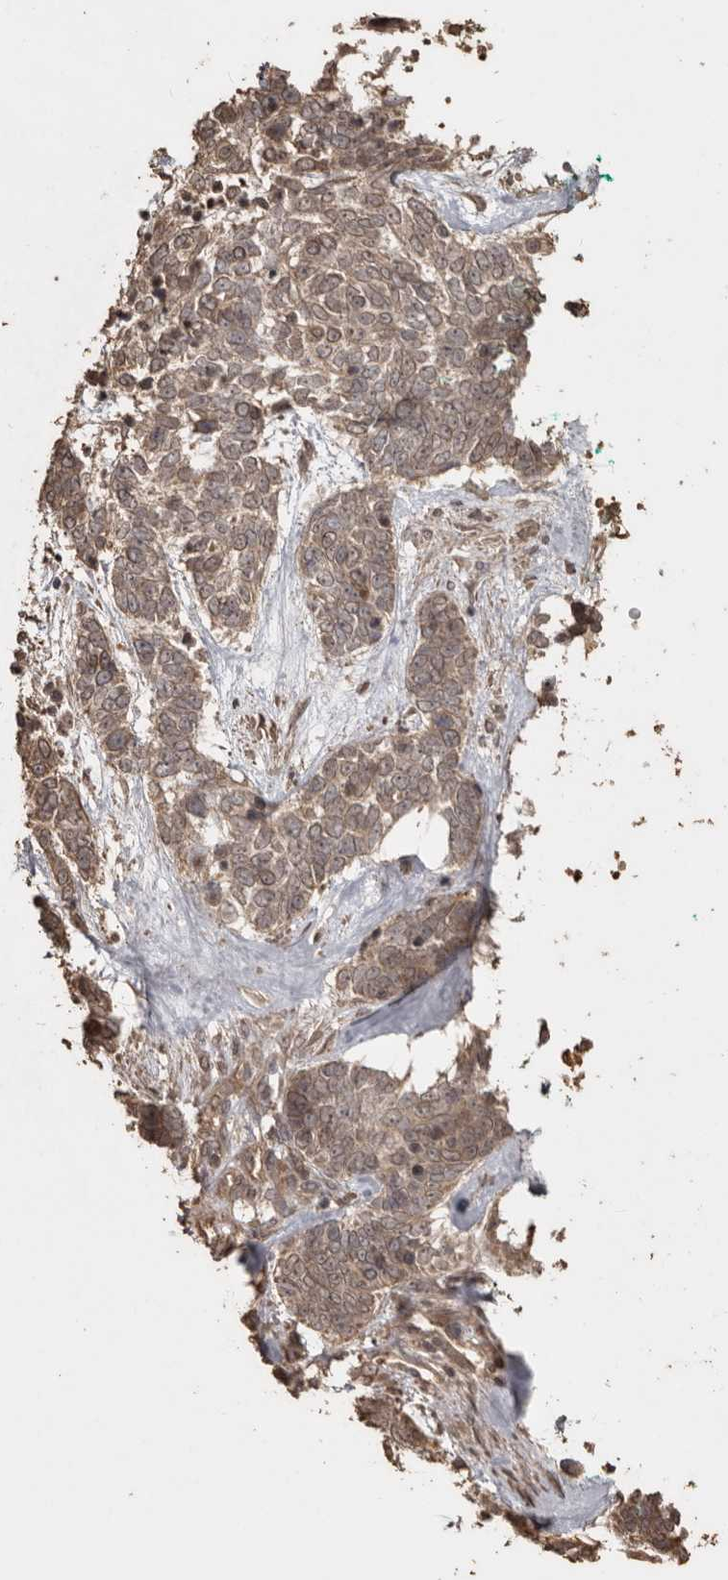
{"staining": {"intensity": "weak", "quantity": ">75%", "location": "cytoplasmic/membranous,nuclear"}, "tissue": "skin cancer", "cell_type": "Tumor cells", "image_type": "cancer", "snomed": [{"axis": "morphology", "description": "Basal cell carcinoma"}, {"axis": "topography", "description": "Skin"}], "caption": "Immunohistochemical staining of human skin cancer (basal cell carcinoma) exhibits weak cytoplasmic/membranous and nuclear protein expression in approximately >75% of tumor cells.", "gene": "NUP43", "patient": {"sex": "female", "age": 81}}